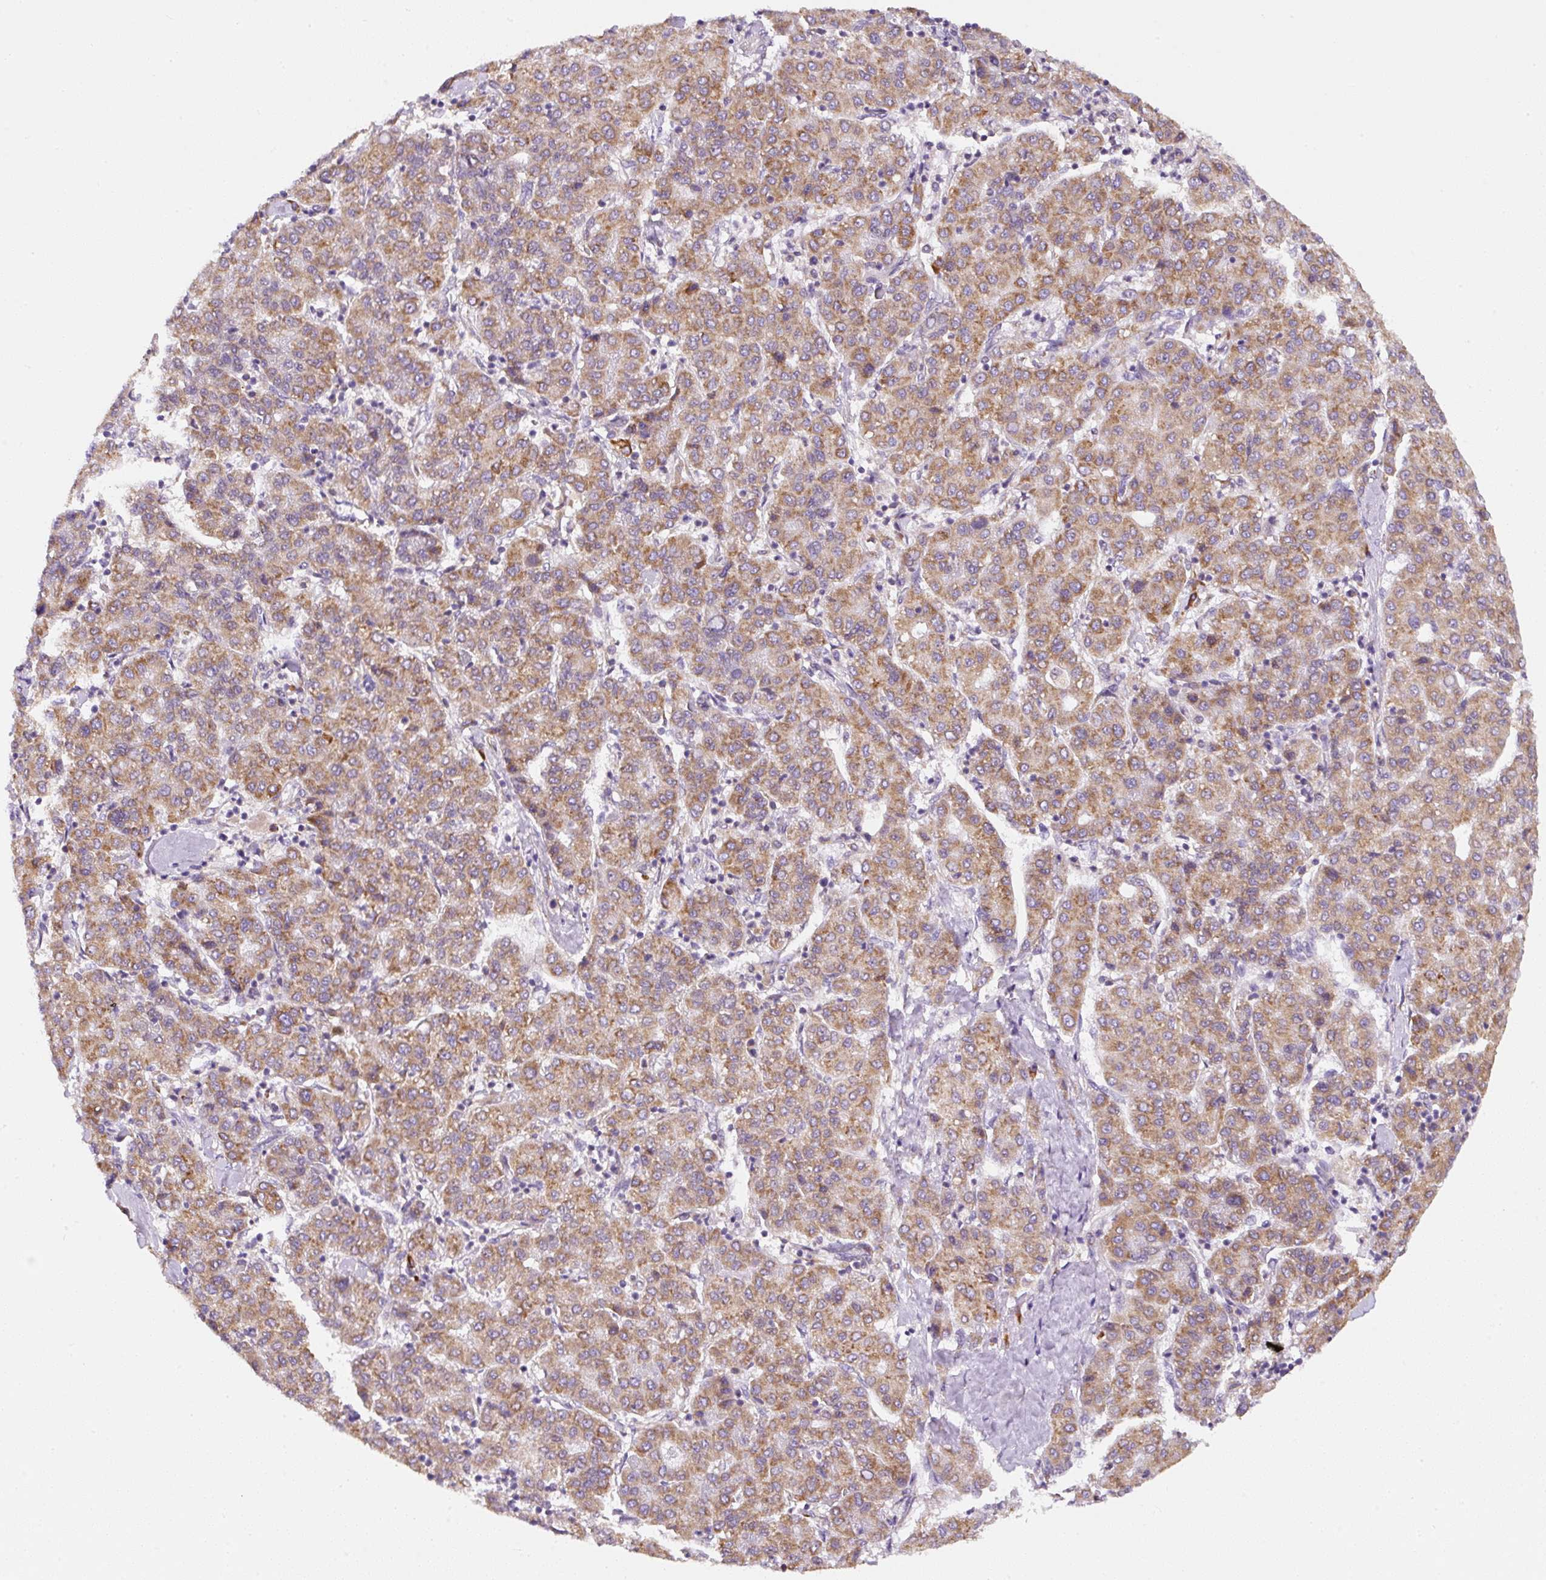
{"staining": {"intensity": "moderate", "quantity": ">75%", "location": "cytoplasmic/membranous"}, "tissue": "liver cancer", "cell_type": "Tumor cells", "image_type": "cancer", "snomed": [{"axis": "morphology", "description": "Carcinoma, Hepatocellular, NOS"}, {"axis": "topography", "description": "Liver"}], "caption": "Immunohistochemistry (IHC) micrograph of neoplastic tissue: liver cancer (hepatocellular carcinoma) stained using immunohistochemistry (IHC) shows medium levels of moderate protein expression localized specifically in the cytoplasmic/membranous of tumor cells, appearing as a cytoplasmic/membranous brown color.", "gene": "DDOST", "patient": {"sex": "male", "age": 65}}